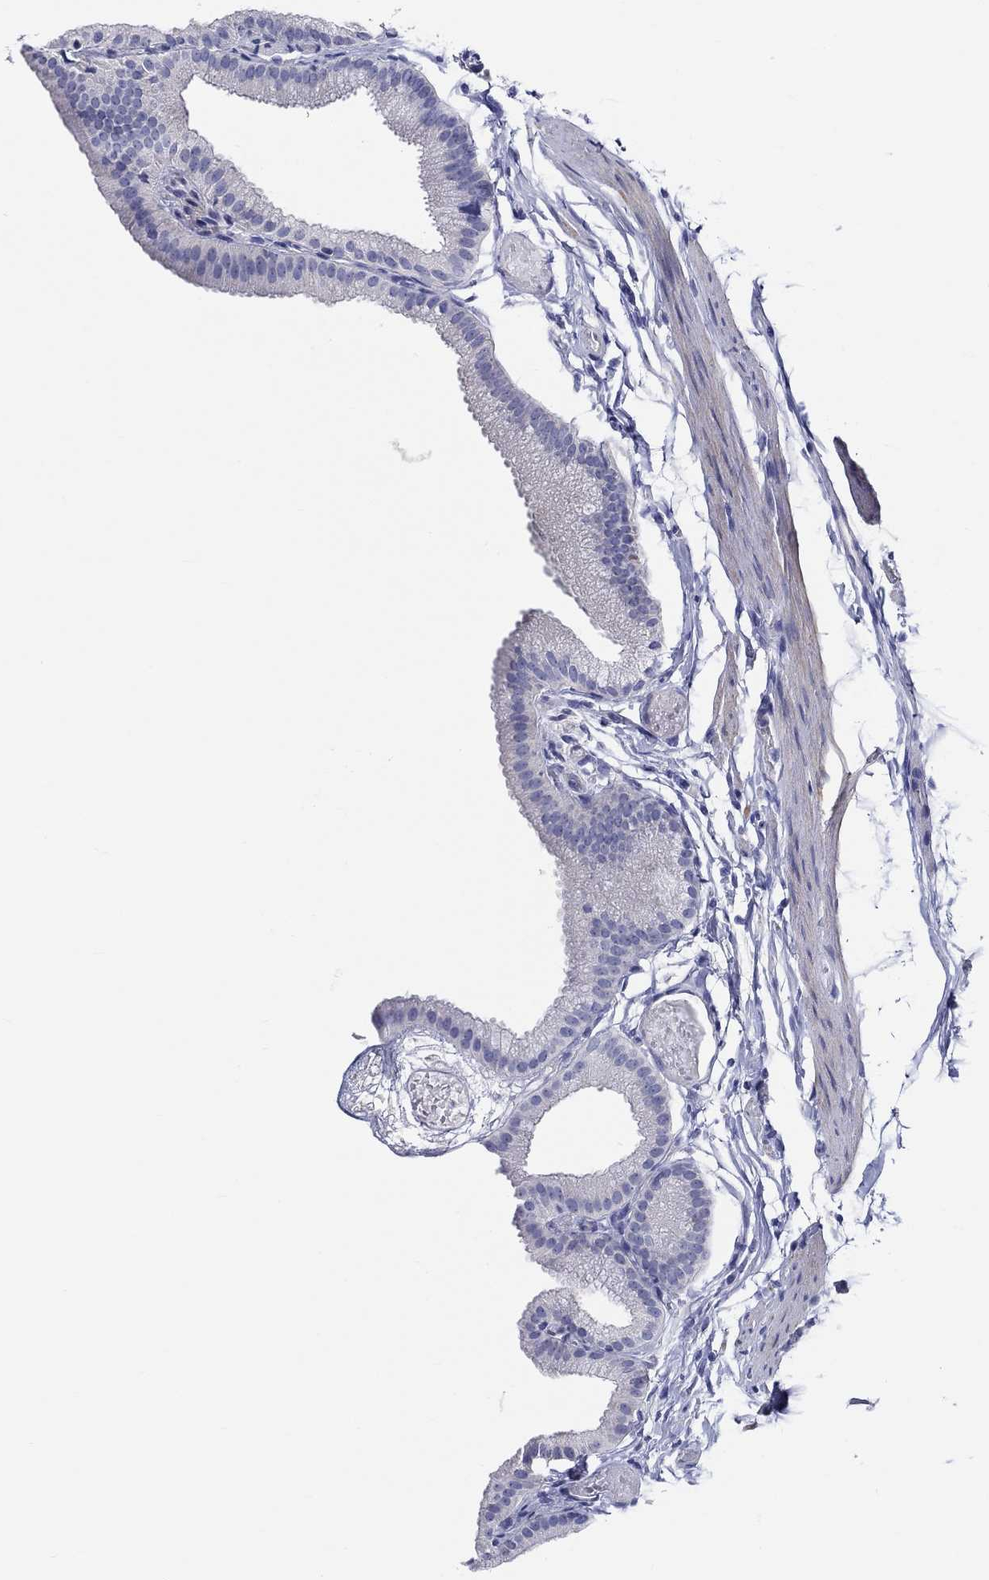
{"staining": {"intensity": "negative", "quantity": "none", "location": "none"}, "tissue": "gallbladder", "cell_type": "Glandular cells", "image_type": "normal", "snomed": [{"axis": "morphology", "description": "Normal tissue, NOS"}, {"axis": "topography", "description": "Gallbladder"}], "caption": "The immunohistochemistry (IHC) micrograph has no significant staining in glandular cells of gallbladder. (Brightfield microscopy of DAB immunohistochemistry at high magnification).", "gene": "CRYGS", "patient": {"sex": "female", "age": 45}}